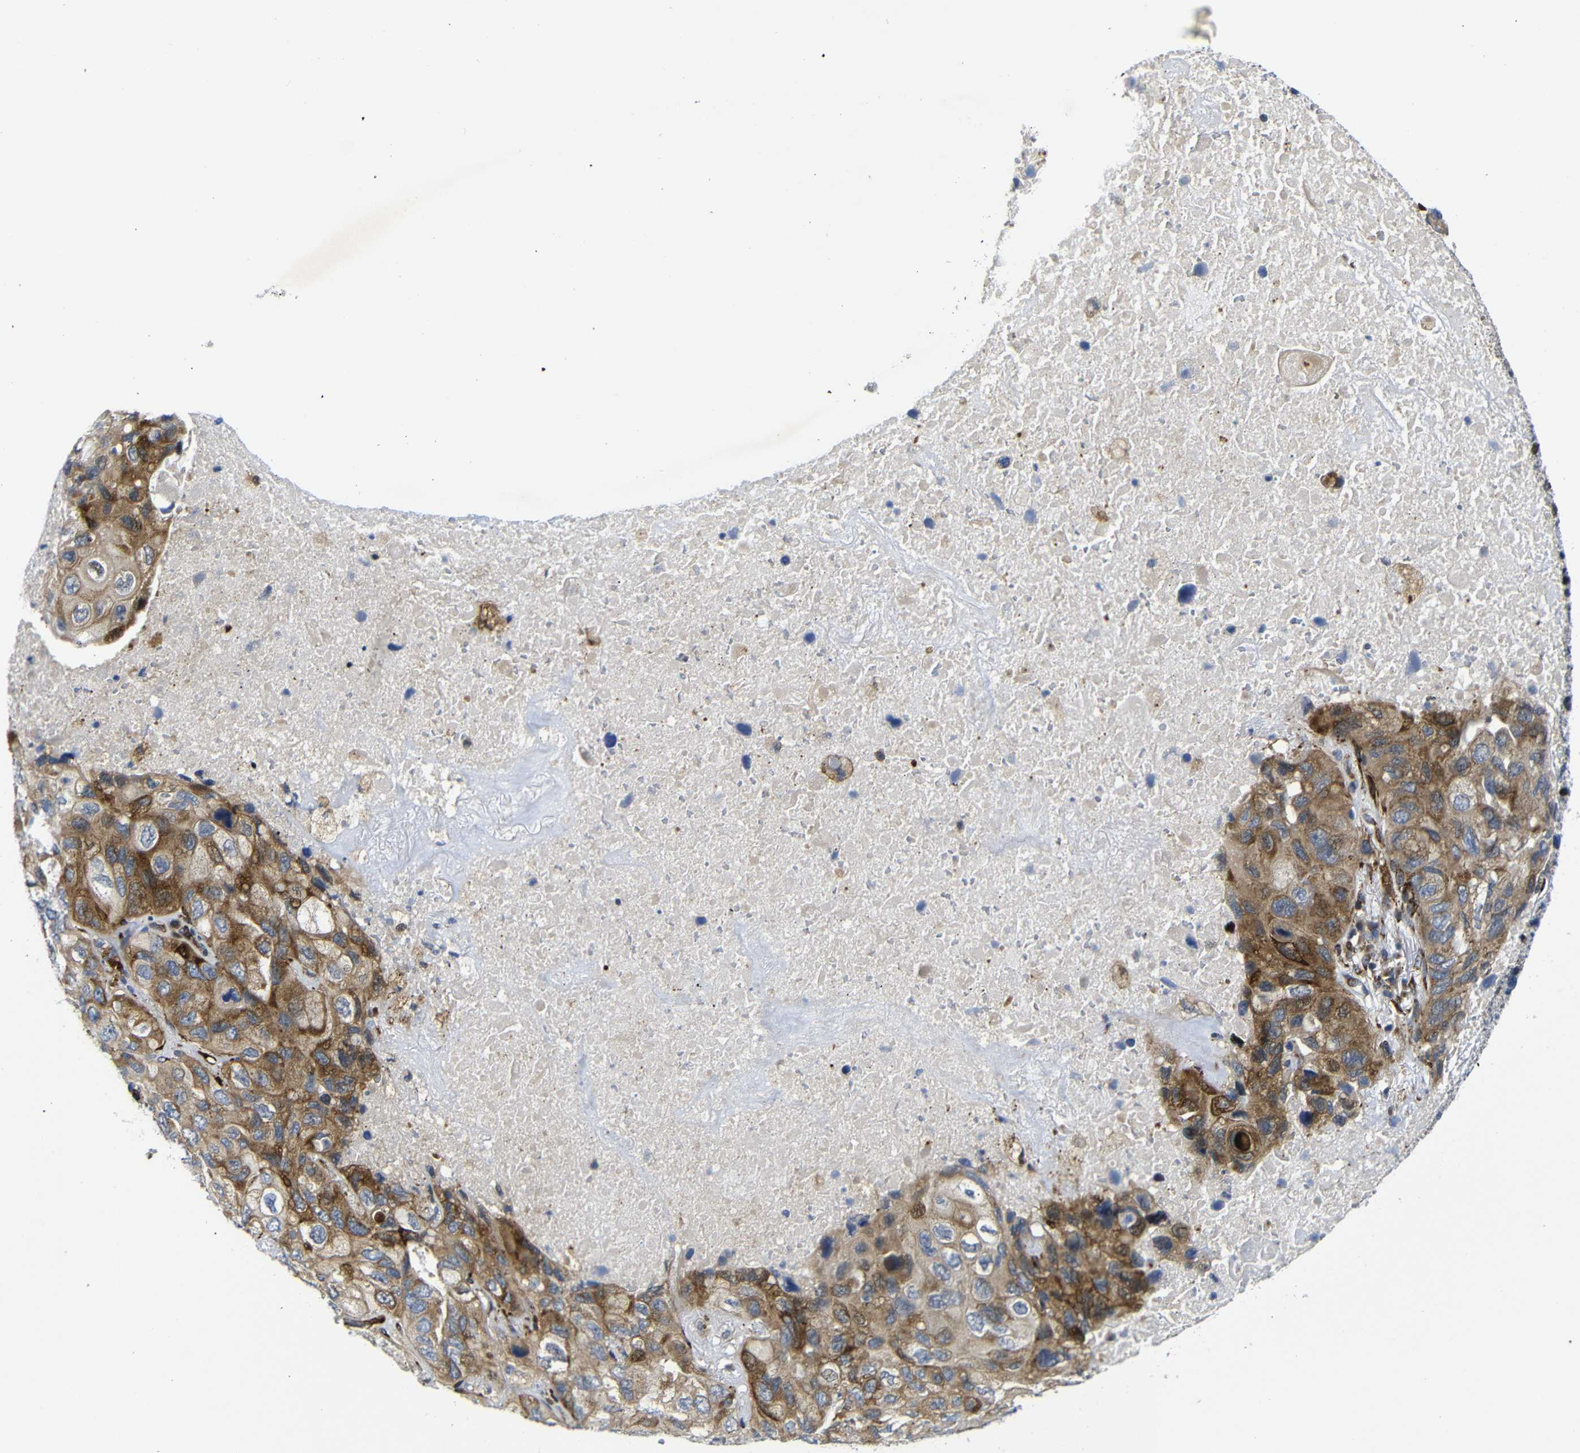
{"staining": {"intensity": "moderate", "quantity": ">75%", "location": "cytoplasmic/membranous"}, "tissue": "lung cancer", "cell_type": "Tumor cells", "image_type": "cancer", "snomed": [{"axis": "morphology", "description": "Squamous cell carcinoma, NOS"}, {"axis": "topography", "description": "Lung"}], "caption": "High-power microscopy captured an immunohistochemistry photomicrograph of lung cancer, revealing moderate cytoplasmic/membranous positivity in about >75% of tumor cells.", "gene": "PARP14", "patient": {"sex": "female", "age": 73}}